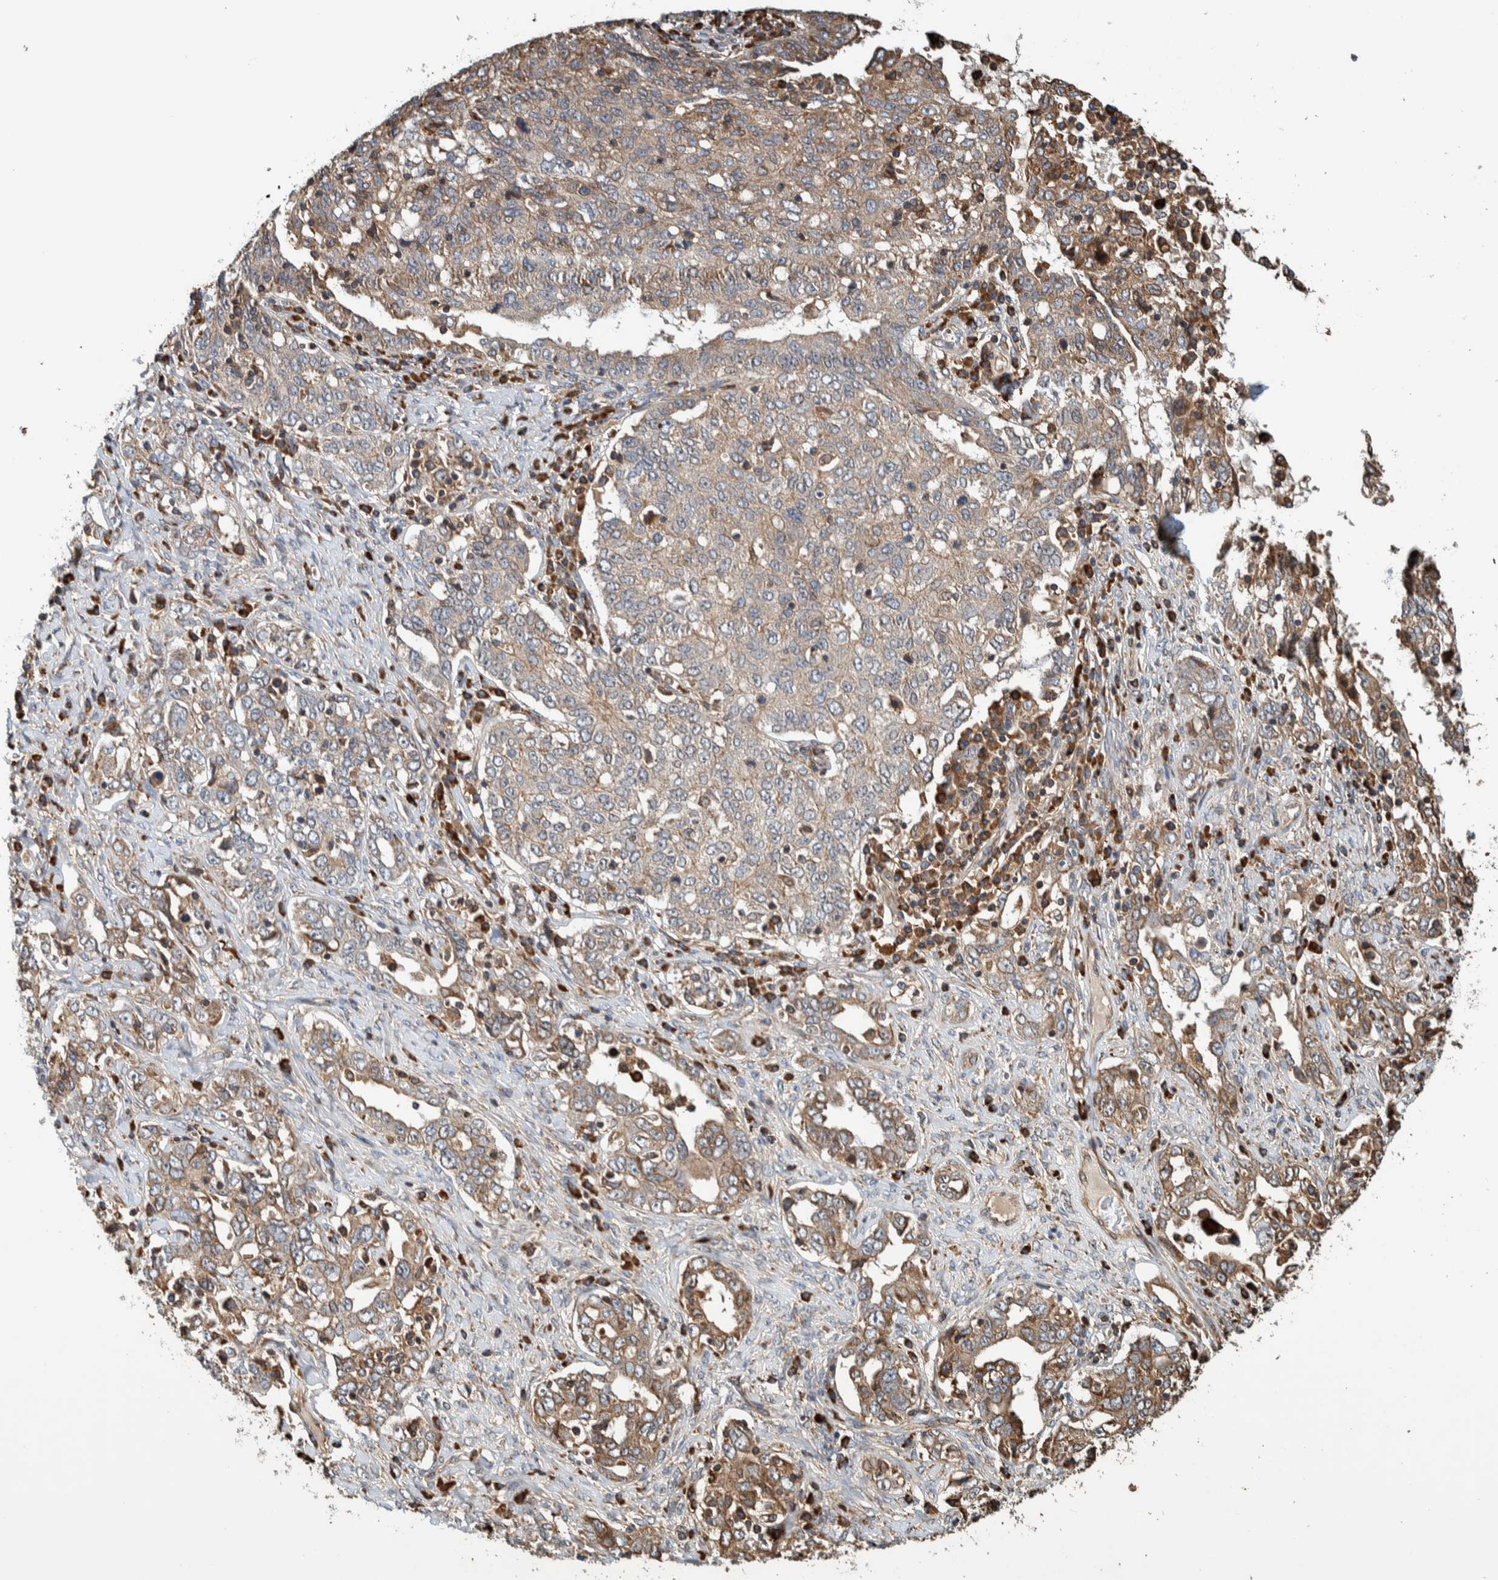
{"staining": {"intensity": "moderate", "quantity": ">75%", "location": "cytoplasmic/membranous"}, "tissue": "ovarian cancer", "cell_type": "Tumor cells", "image_type": "cancer", "snomed": [{"axis": "morphology", "description": "Carcinoma, endometroid"}, {"axis": "topography", "description": "Ovary"}], "caption": "There is medium levels of moderate cytoplasmic/membranous positivity in tumor cells of ovarian cancer, as demonstrated by immunohistochemical staining (brown color).", "gene": "PLA2G3", "patient": {"sex": "female", "age": 62}}